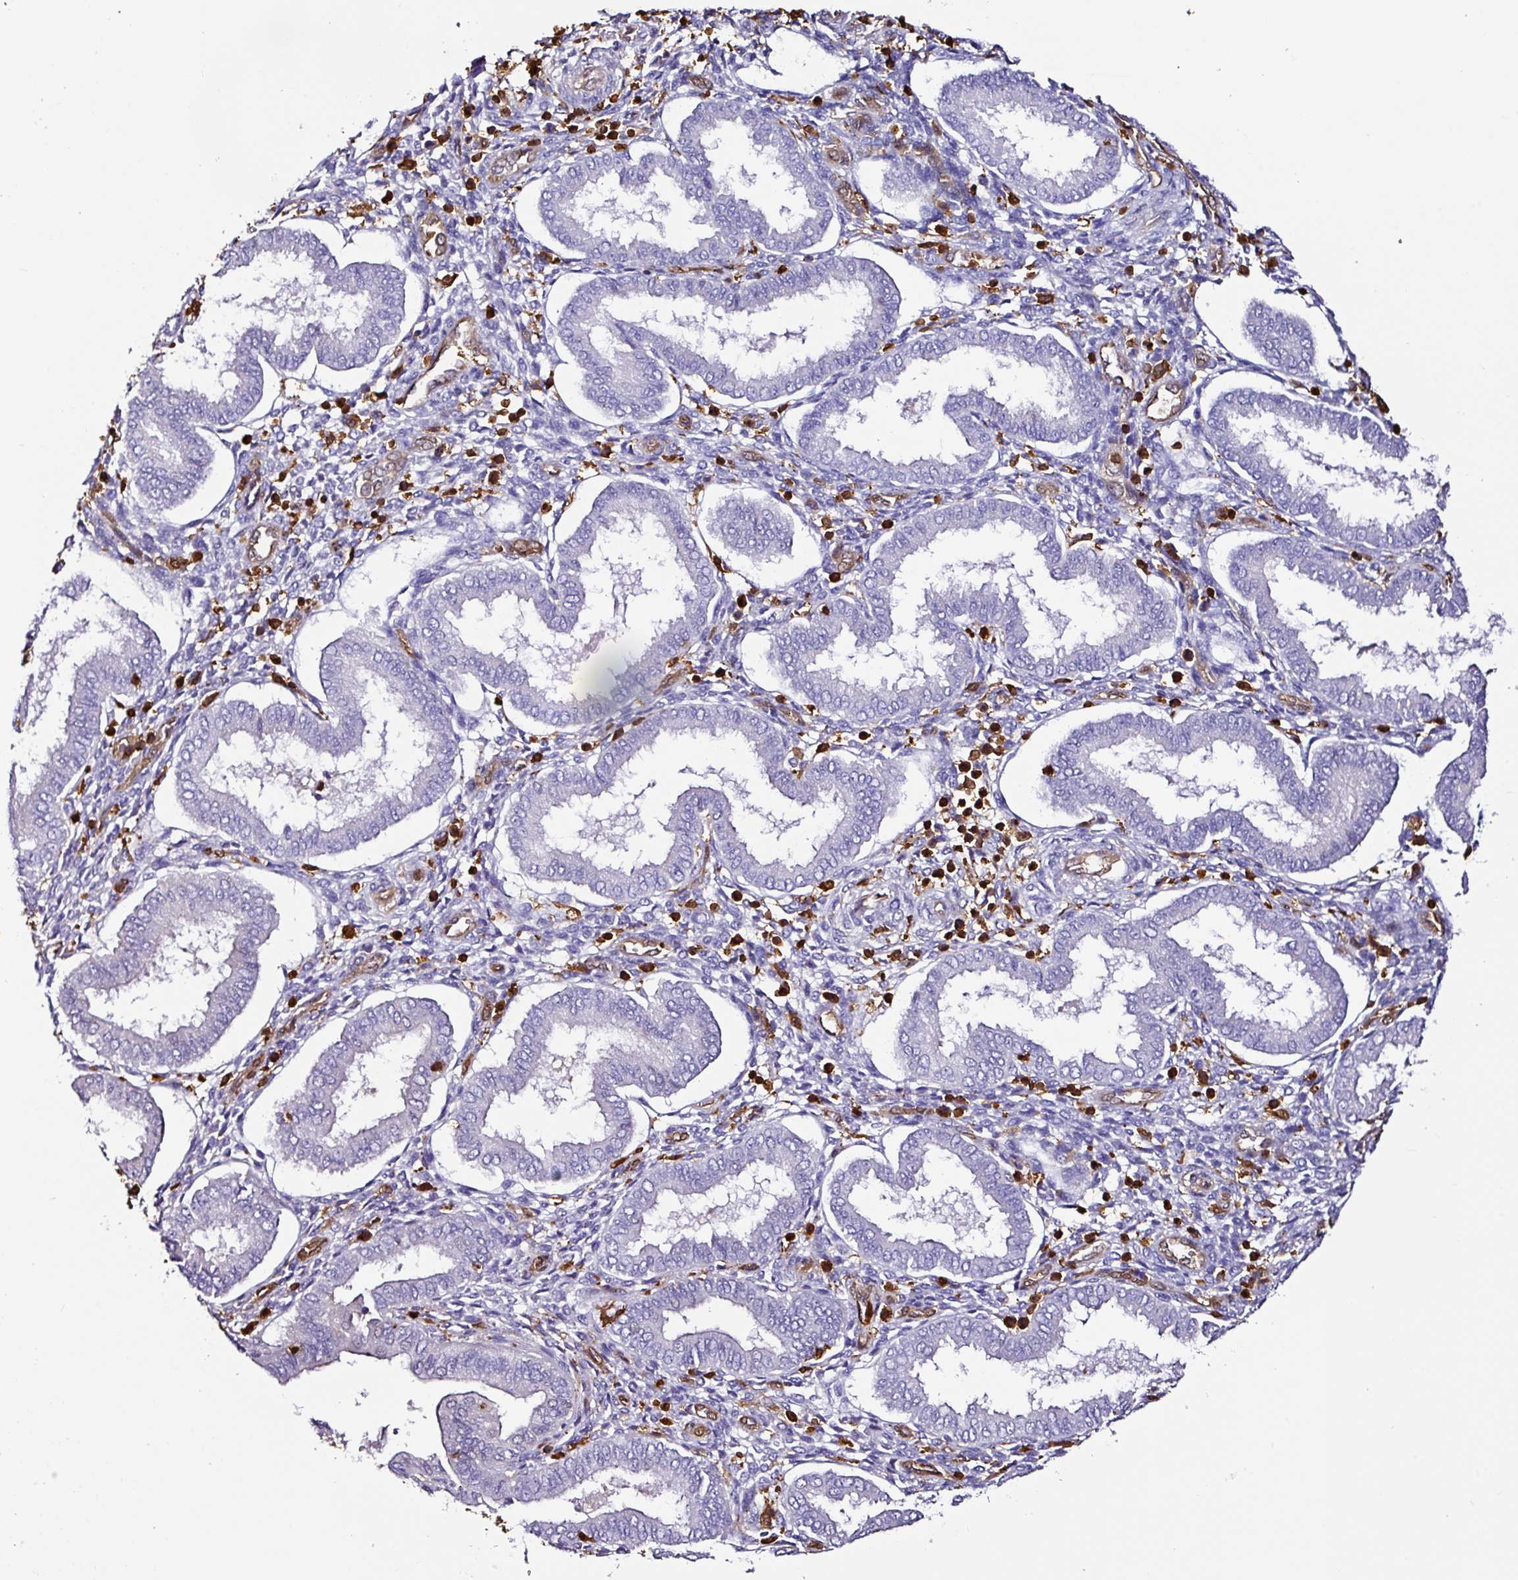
{"staining": {"intensity": "strong", "quantity": "<25%", "location": "cytoplasmic/membranous,nuclear"}, "tissue": "endometrium", "cell_type": "Cells in endometrial stroma", "image_type": "normal", "snomed": [{"axis": "morphology", "description": "Normal tissue, NOS"}, {"axis": "topography", "description": "Endometrium"}], "caption": "This histopathology image demonstrates immunohistochemistry (IHC) staining of normal endometrium, with medium strong cytoplasmic/membranous,nuclear expression in about <25% of cells in endometrial stroma.", "gene": "ARHGDIB", "patient": {"sex": "female", "age": 24}}